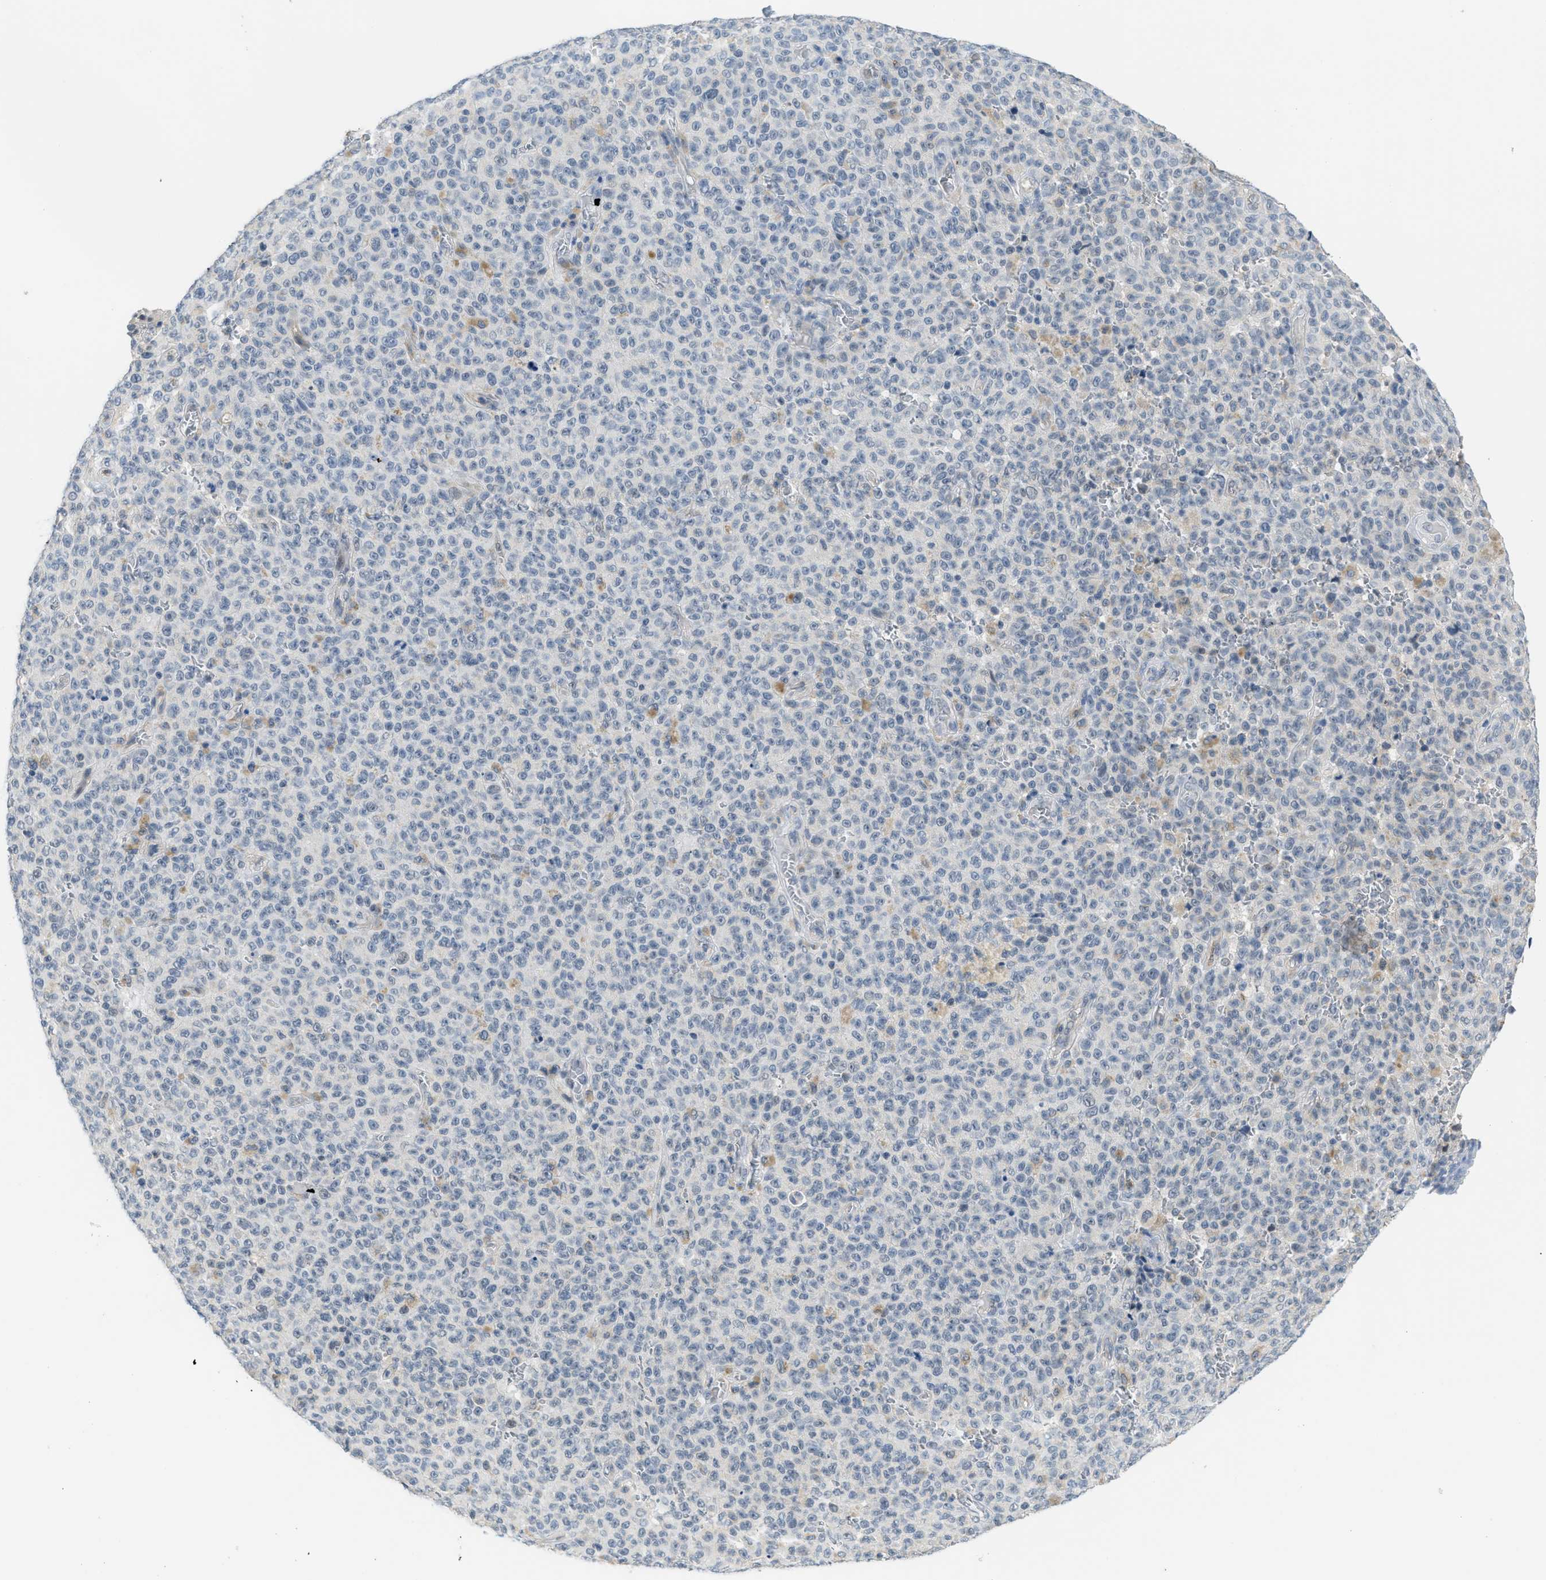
{"staining": {"intensity": "negative", "quantity": "none", "location": "none"}, "tissue": "melanoma", "cell_type": "Tumor cells", "image_type": "cancer", "snomed": [{"axis": "morphology", "description": "Malignant melanoma, NOS"}, {"axis": "topography", "description": "Skin"}], "caption": "The photomicrograph demonstrates no significant expression in tumor cells of malignant melanoma. (DAB (3,3'-diaminobenzidine) IHC visualized using brightfield microscopy, high magnification).", "gene": "PSAT1", "patient": {"sex": "female", "age": 82}}